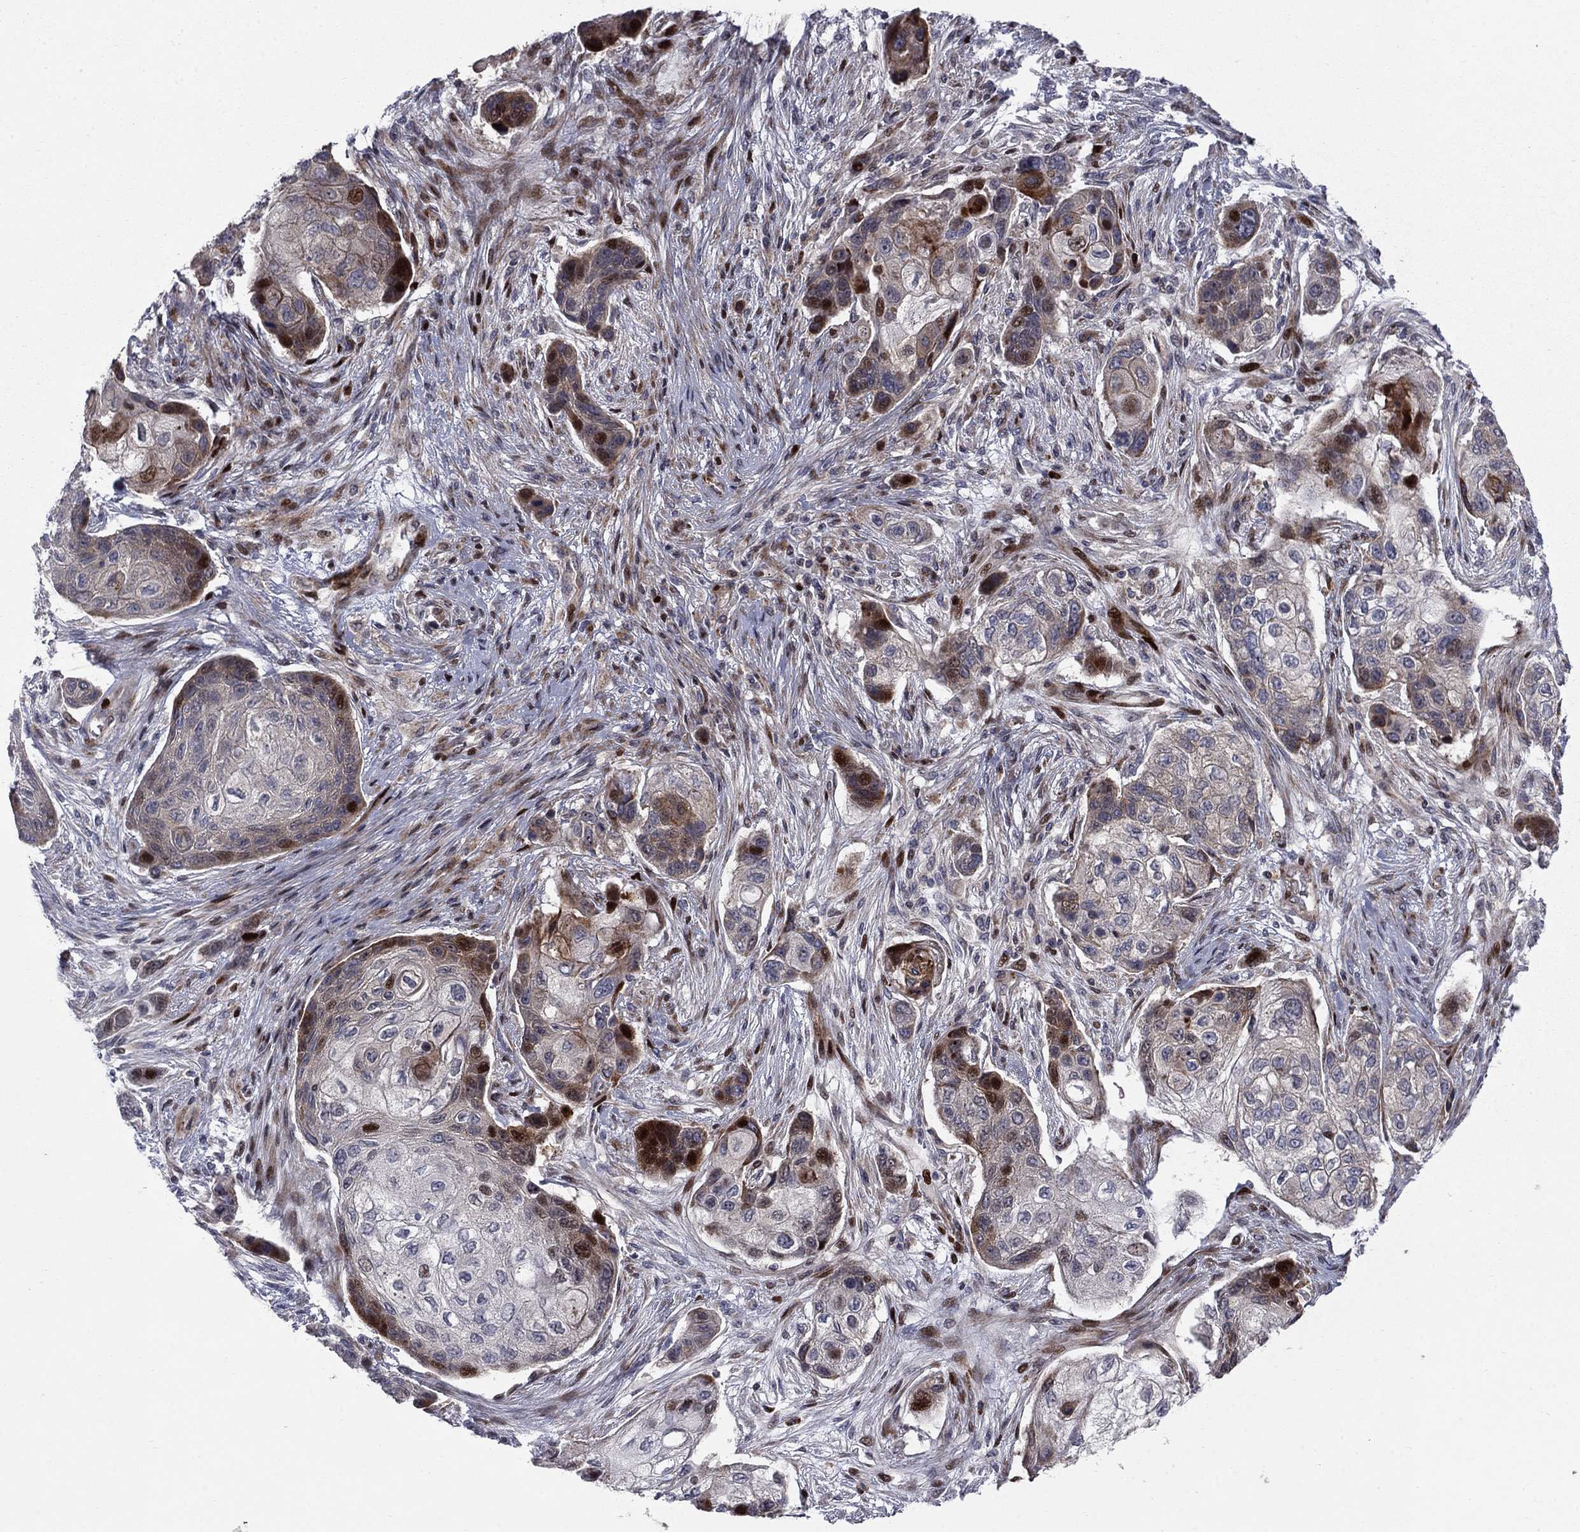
{"staining": {"intensity": "strong", "quantity": "<25%", "location": "nuclear"}, "tissue": "lung cancer", "cell_type": "Tumor cells", "image_type": "cancer", "snomed": [{"axis": "morphology", "description": "Squamous cell carcinoma, NOS"}, {"axis": "topography", "description": "Lung"}], "caption": "Protein expression analysis of human squamous cell carcinoma (lung) reveals strong nuclear staining in about <25% of tumor cells.", "gene": "MIOS", "patient": {"sex": "male", "age": 69}}